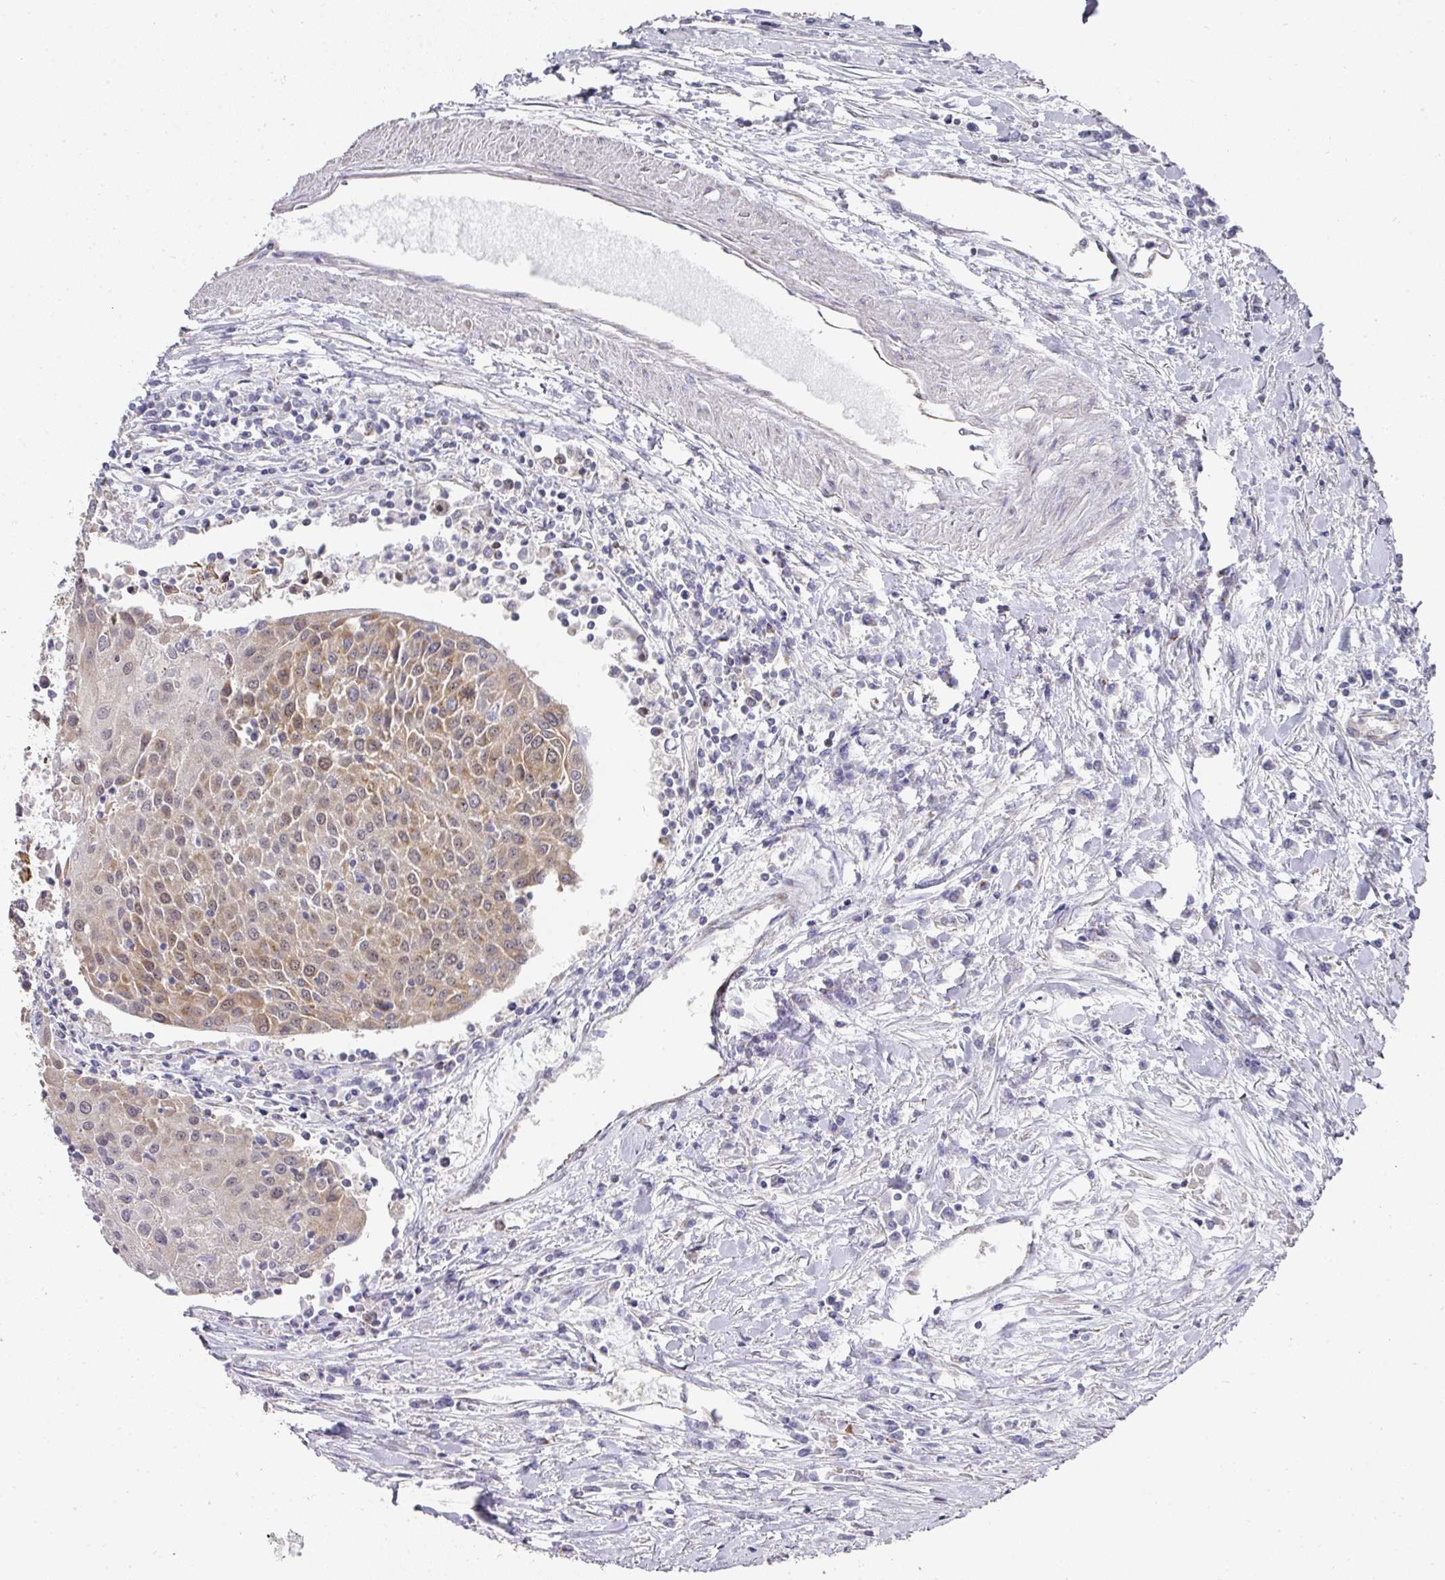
{"staining": {"intensity": "weak", "quantity": "<25%", "location": "cytoplasmic/membranous,nuclear"}, "tissue": "urothelial cancer", "cell_type": "Tumor cells", "image_type": "cancer", "snomed": [{"axis": "morphology", "description": "Urothelial carcinoma, High grade"}, {"axis": "topography", "description": "Urinary bladder"}], "caption": "A high-resolution photomicrograph shows immunohistochemistry (IHC) staining of urothelial cancer, which demonstrates no significant staining in tumor cells.", "gene": "C18orf25", "patient": {"sex": "female", "age": 85}}